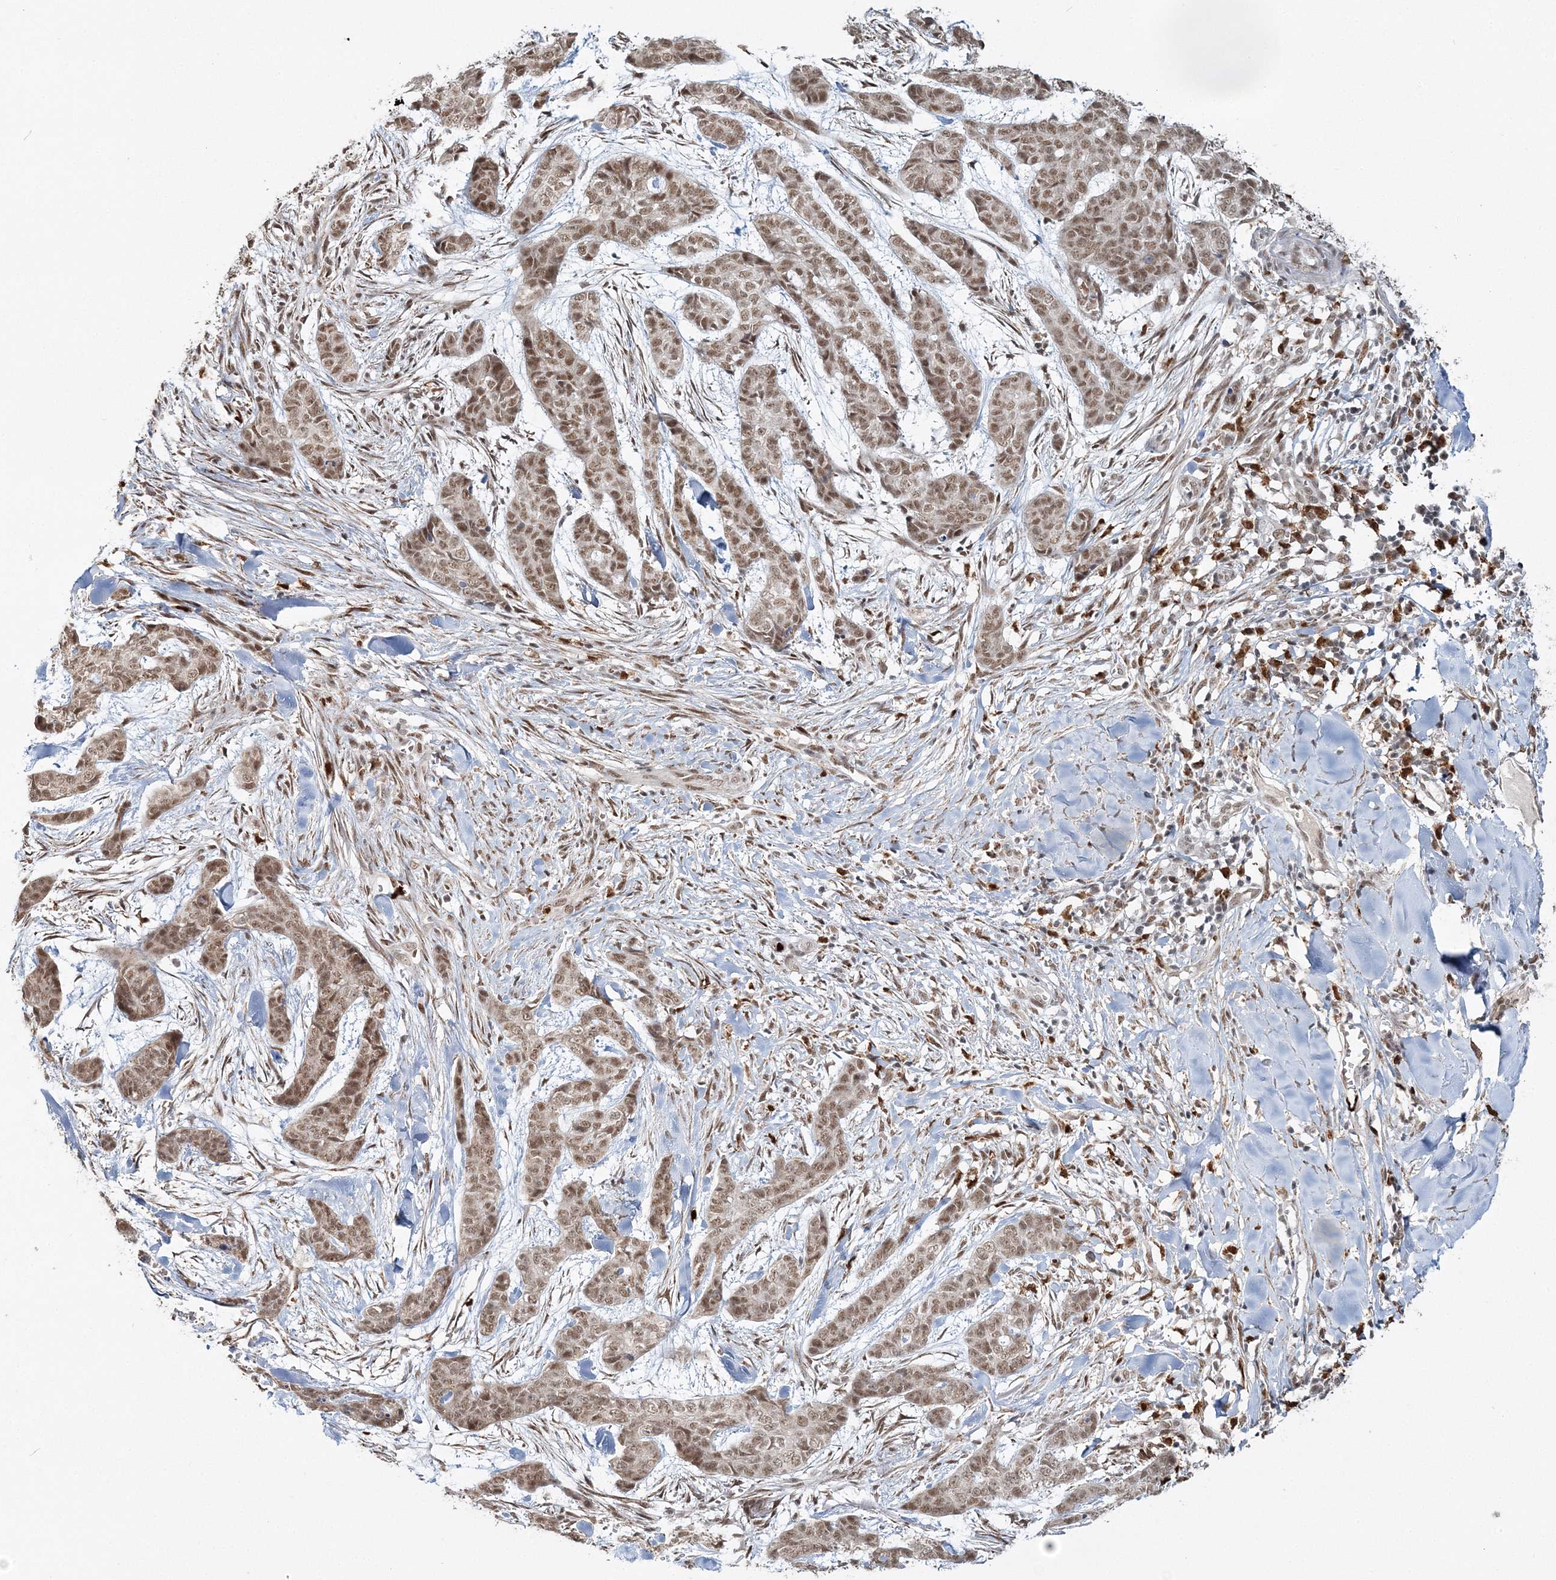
{"staining": {"intensity": "moderate", "quantity": ">75%", "location": "nuclear"}, "tissue": "skin cancer", "cell_type": "Tumor cells", "image_type": "cancer", "snomed": [{"axis": "morphology", "description": "Basal cell carcinoma"}, {"axis": "topography", "description": "Skin"}], "caption": "Skin cancer (basal cell carcinoma) was stained to show a protein in brown. There is medium levels of moderate nuclear positivity in approximately >75% of tumor cells. (DAB (3,3'-diaminobenzidine) IHC, brown staining for protein, blue staining for nuclei).", "gene": "QRICH1", "patient": {"sex": "female", "age": 64}}